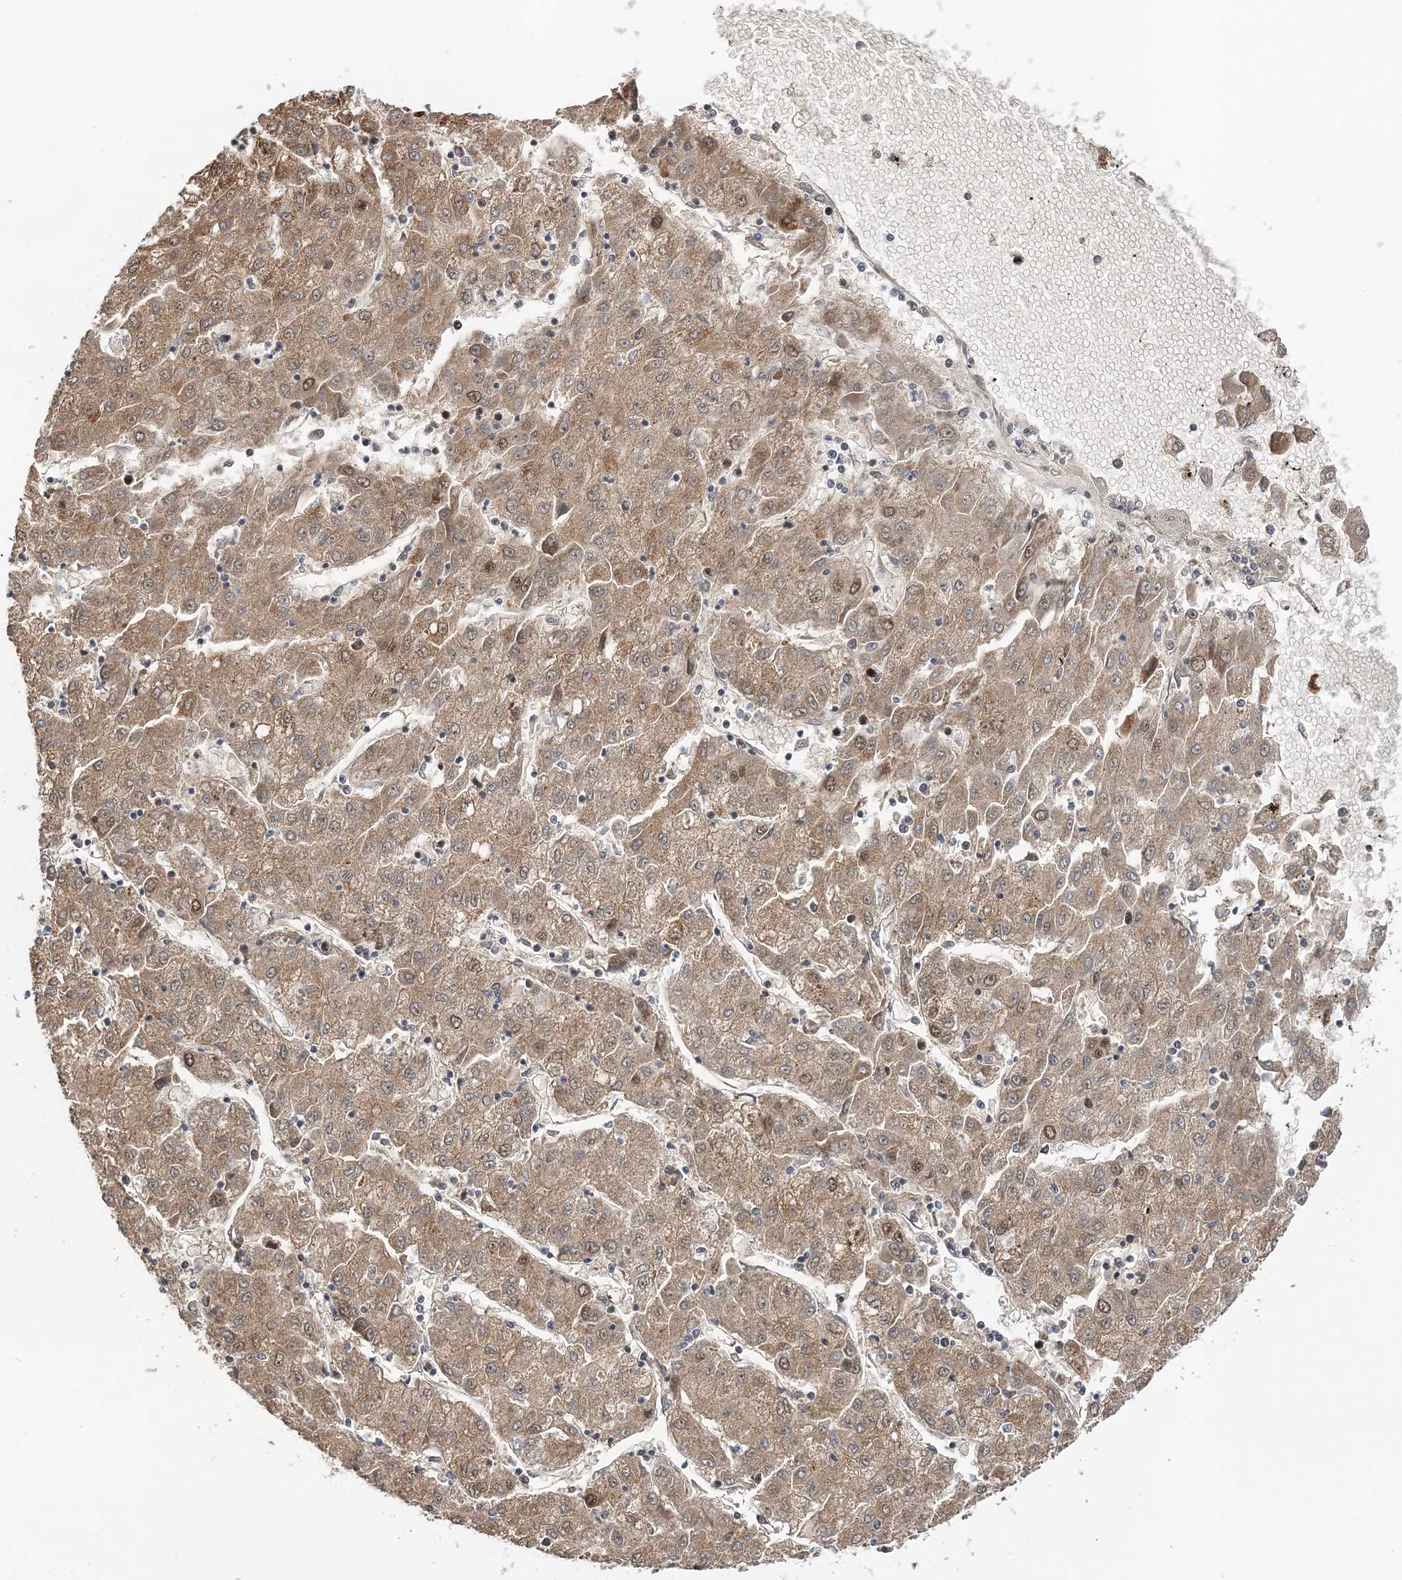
{"staining": {"intensity": "moderate", "quantity": ">75%", "location": "cytoplasmic/membranous,nuclear"}, "tissue": "liver cancer", "cell_type": "Tumor cells", "image_type": "cancer", "snomed": [{"axis": "morphology", "description": "Carcinoma, Hepatocellular, NOS"}, {"axis": "topography", "description": "Liver"}], "caption": "High-power microscopy captured an IHC photomicrograph of liver hepatocellular carcinoma, revealing moderate cytoplasmic/membranous and nuclear staining in approximately >75% of tumor cells. The staining is performed using DAB (3,3'-diaminobenzidine) brown chromogen to label protein expression. The nuclei are counter-stained blue using hematoxylin.", "gene": "KIF4A", "patient": {"sex": "male", "age": 72}}